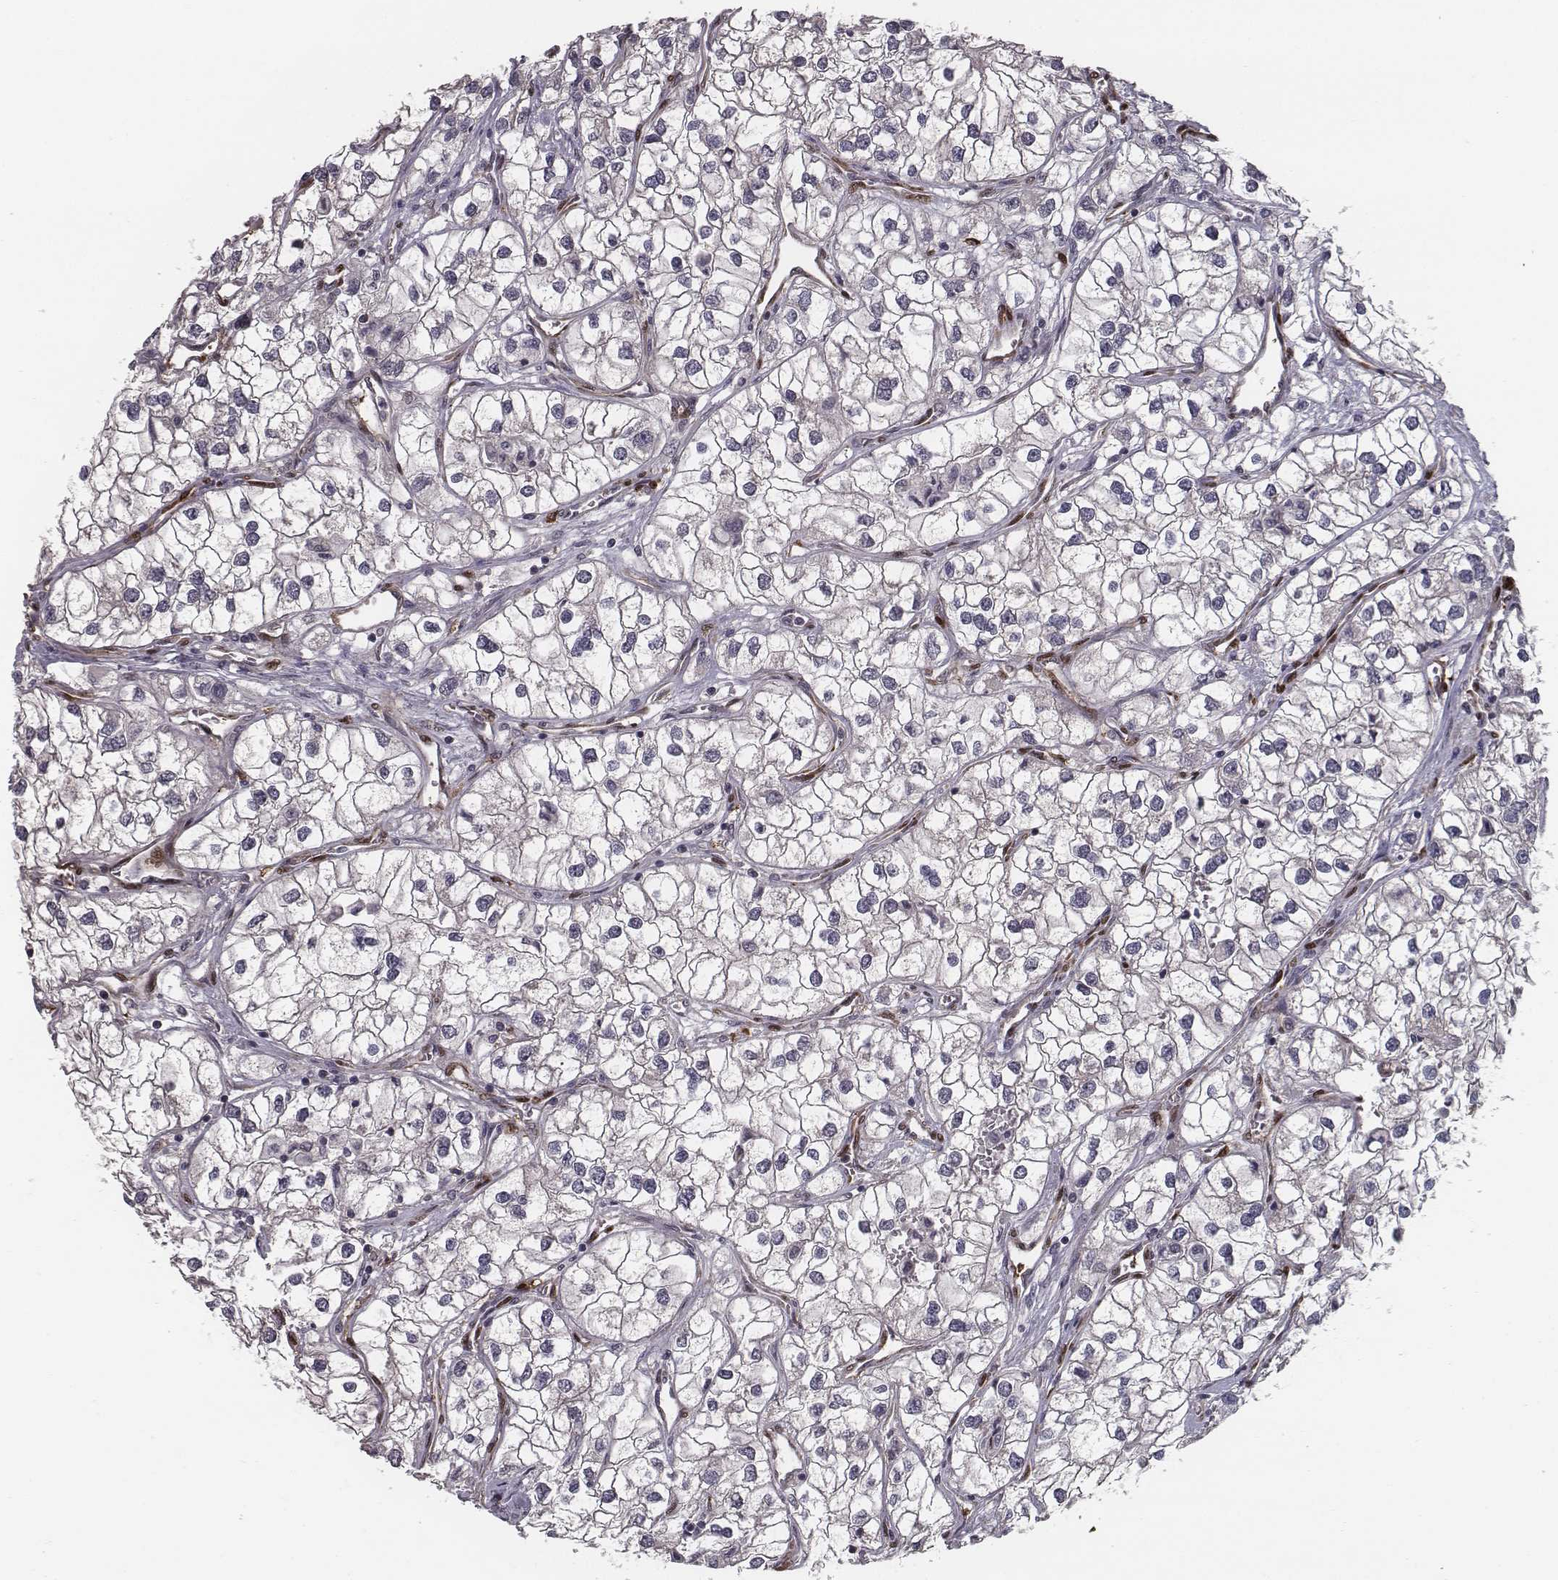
{"staining": {"intensity": "negative", "quantity": "none", "location": "none"}, "tissue": "renal cancer", "cell_type": "Tumor cells", "image_type": "cancer", "snomed": [{"axis": "morphology", "description": "Adenocarcinoma, NOS"}, {"axis": "topography", "description": "Kidney"}], "caption": "Adenocarcinoma (renal) was stained to show a protein in brown. There is no significant positivity in tumor cells.", "gene": "ISYNA1", "patient": {"sex": "male", "age": 59}}